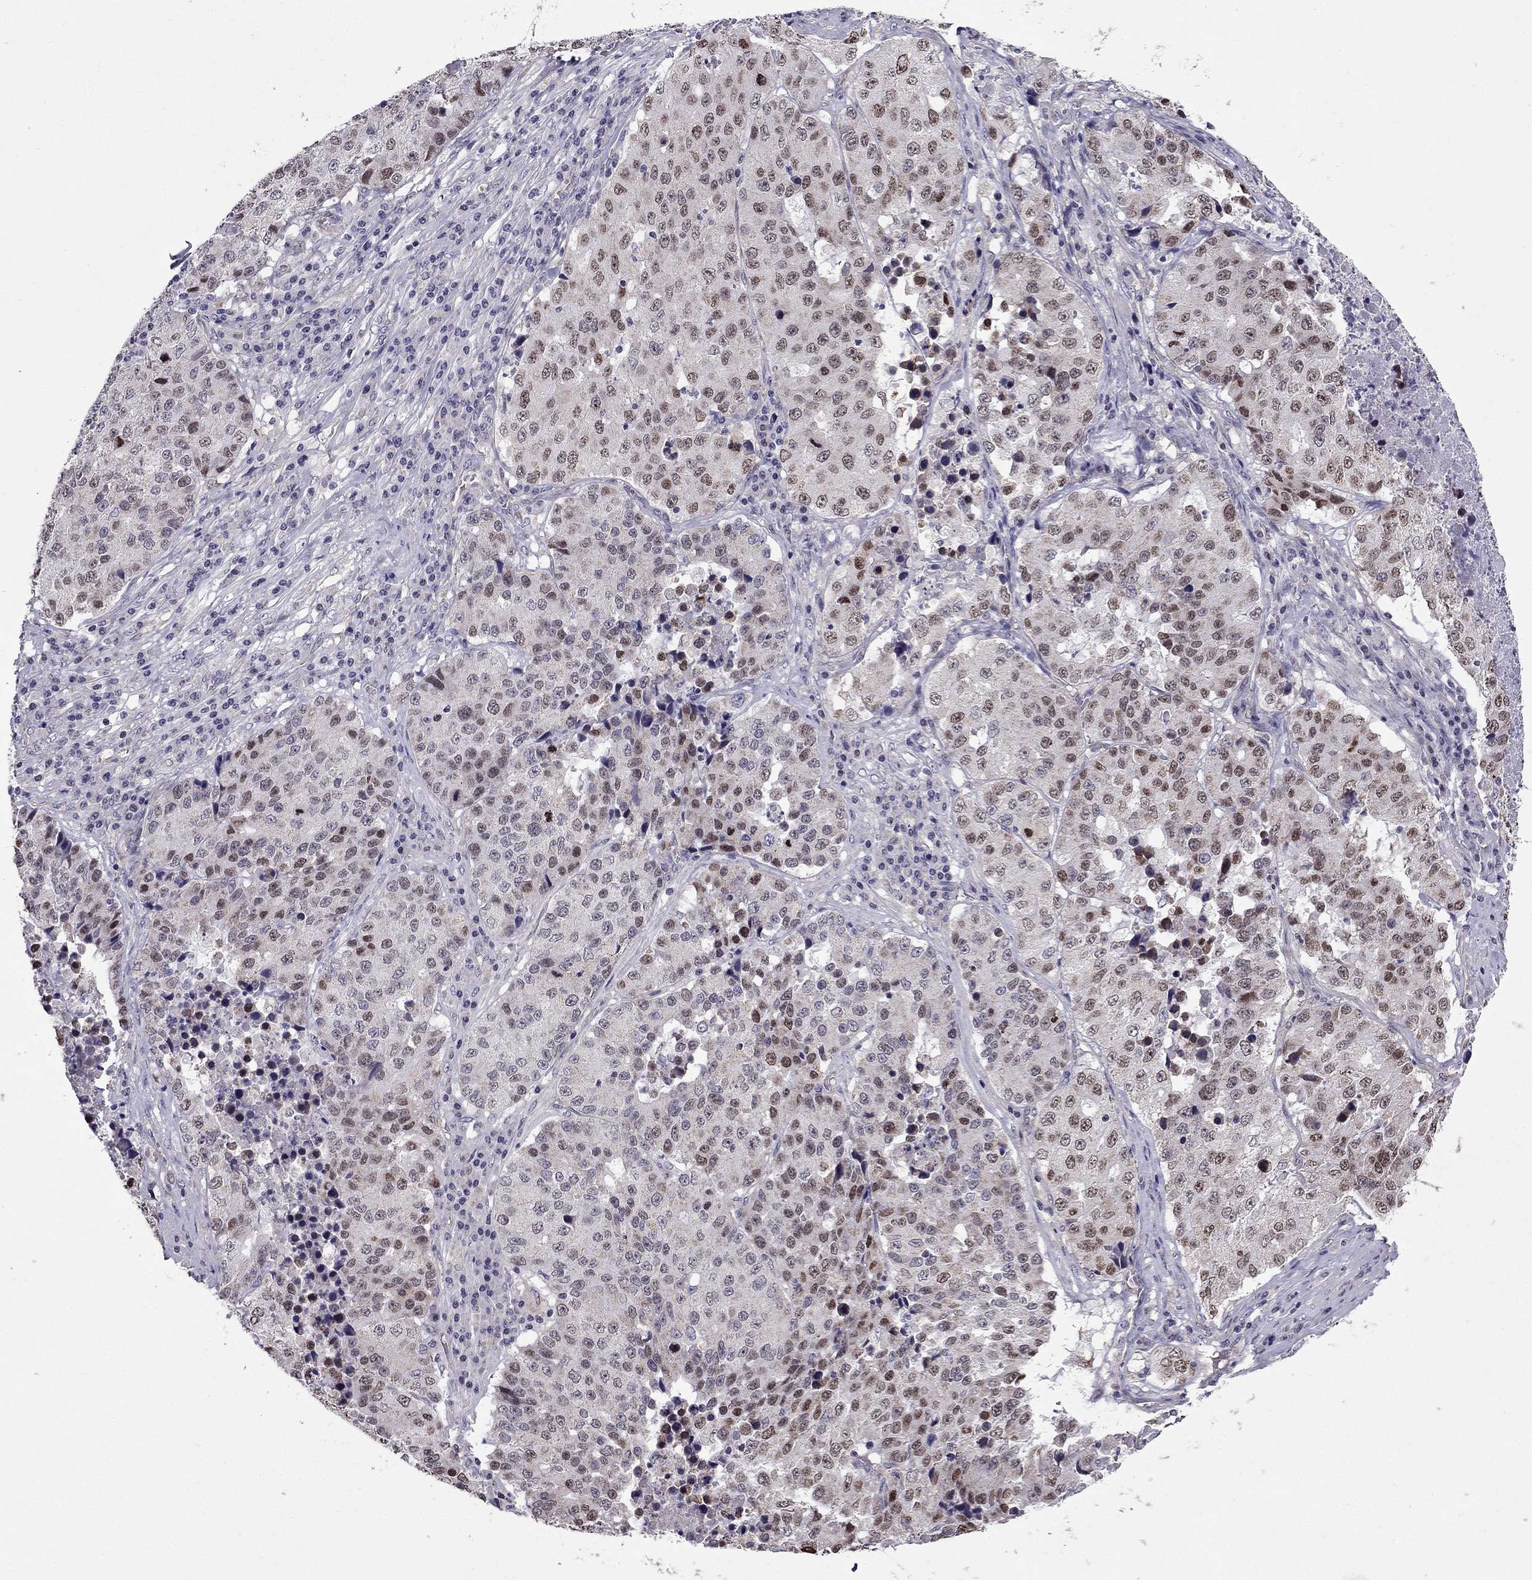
{"staining": {"intensity": "weak", "quantity": "<25%", "location": "nuclear"}, "tissue": "stomach cancer", "cell_type": "Tumor cells", "image_type": "cancer", "snomed": [{"axis": "morphology", "description": "Adenocarcinoma, NOS"}, {"axis": "topography", "description": "Stomach"}], "caption": "Tumor cells are negative for protein expression in human adenocarcinoma (stomach).", "gene": "SLC6A2", "patient": {"sex": "male", "age": 71}}